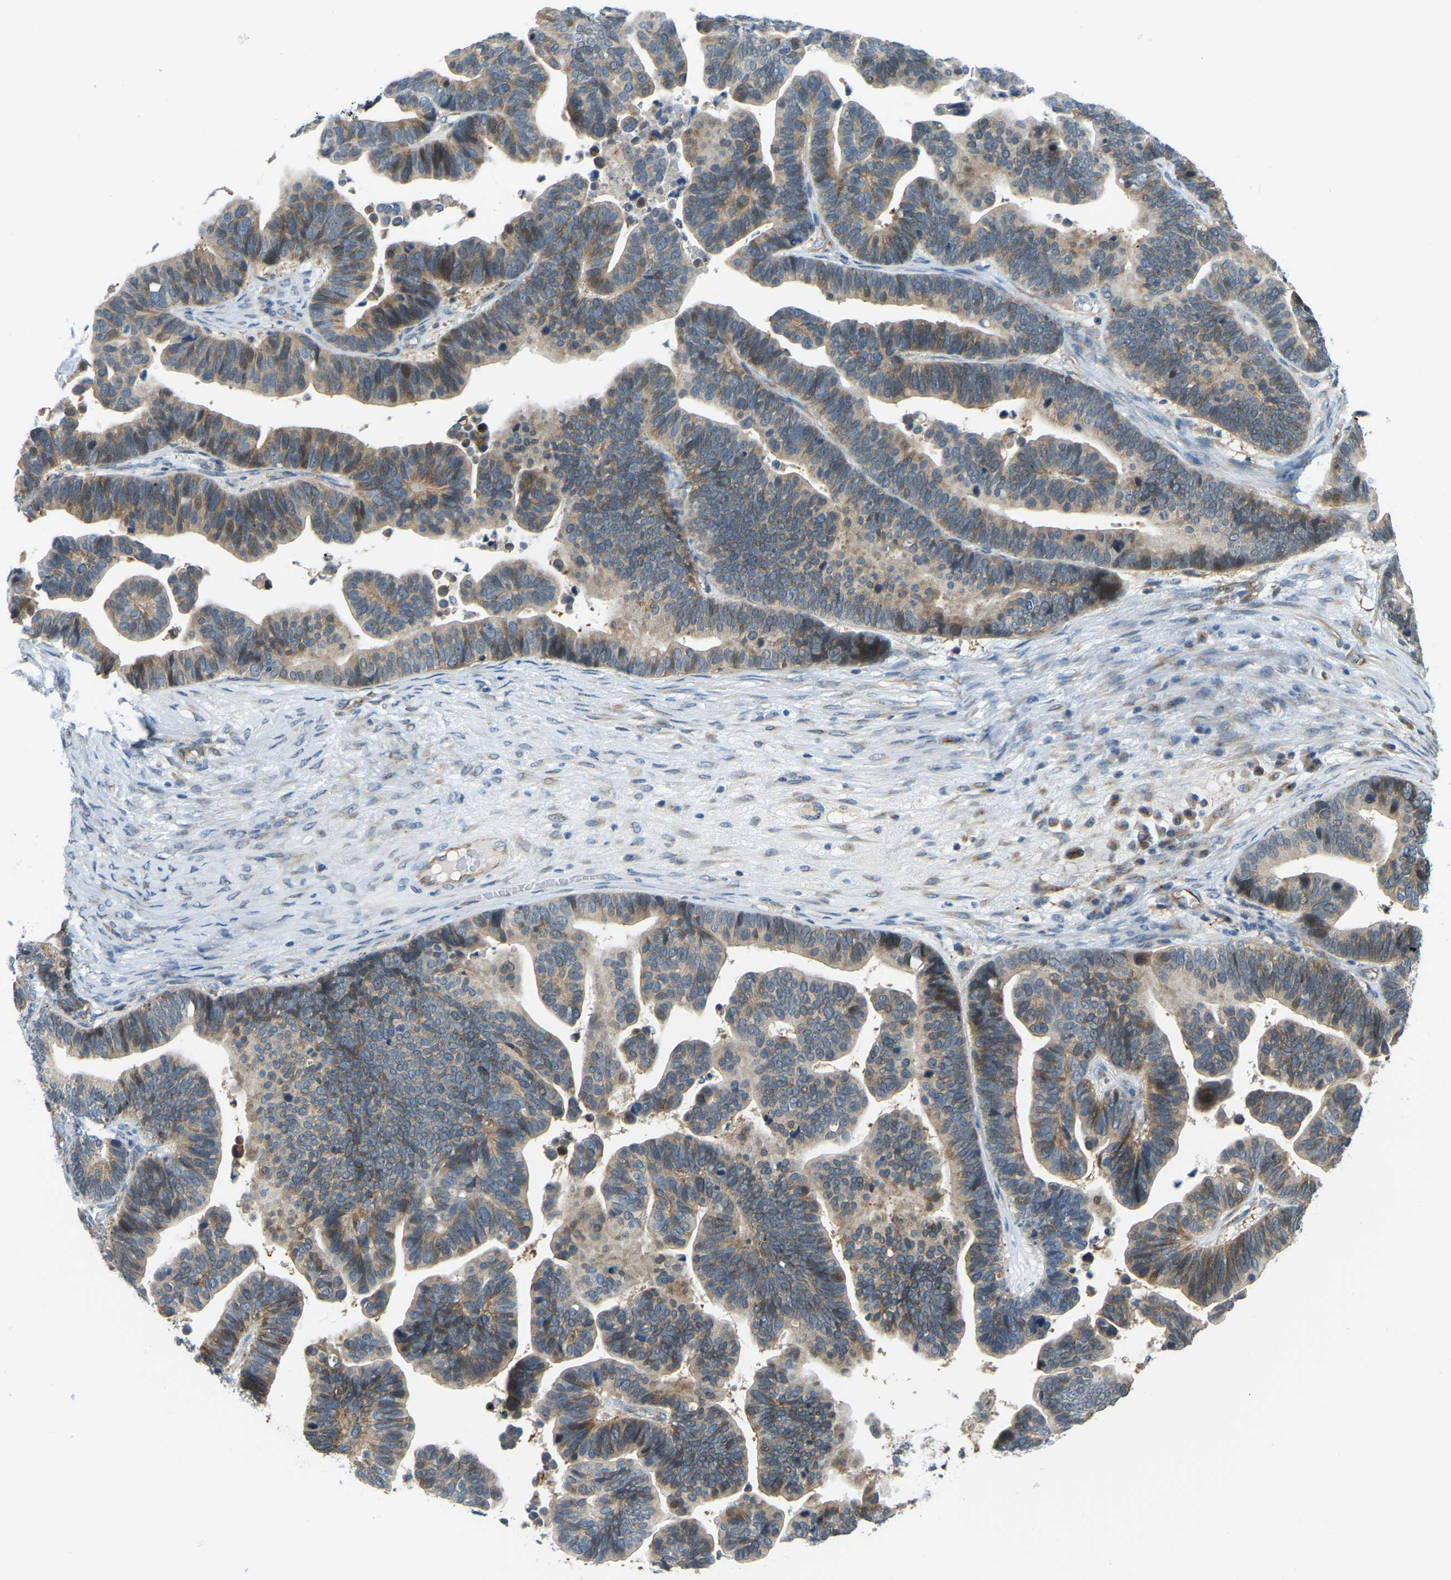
{"staining": {"intensity": "moderate", "quantity": ">75%", "location": "cytoplasmic/membranous"}, "tissue": "ovarian cancer", "cell_type": "Tumor cells", "image_type": "cancer", "snomed": [{"axis": "morphology", "description": "Cystadenocarcinoma, serous, NOS"}, {"axis": "topography", "description": "Ovary"}], "caption": "Protein expression analysis of human ovarian cancer (serous cystadenocarcinoma) reveals moderate cytoplasmic/membranous staining in about >75% of tumor cells. The protein is stained brown, and the nuclei are stained in blue (DAB (3,3'-diaminobenzidine) IHC with brightfield microscopy, high magnification).", "gene": "NME8", "patient": {"sex": "female", "age": 56}}